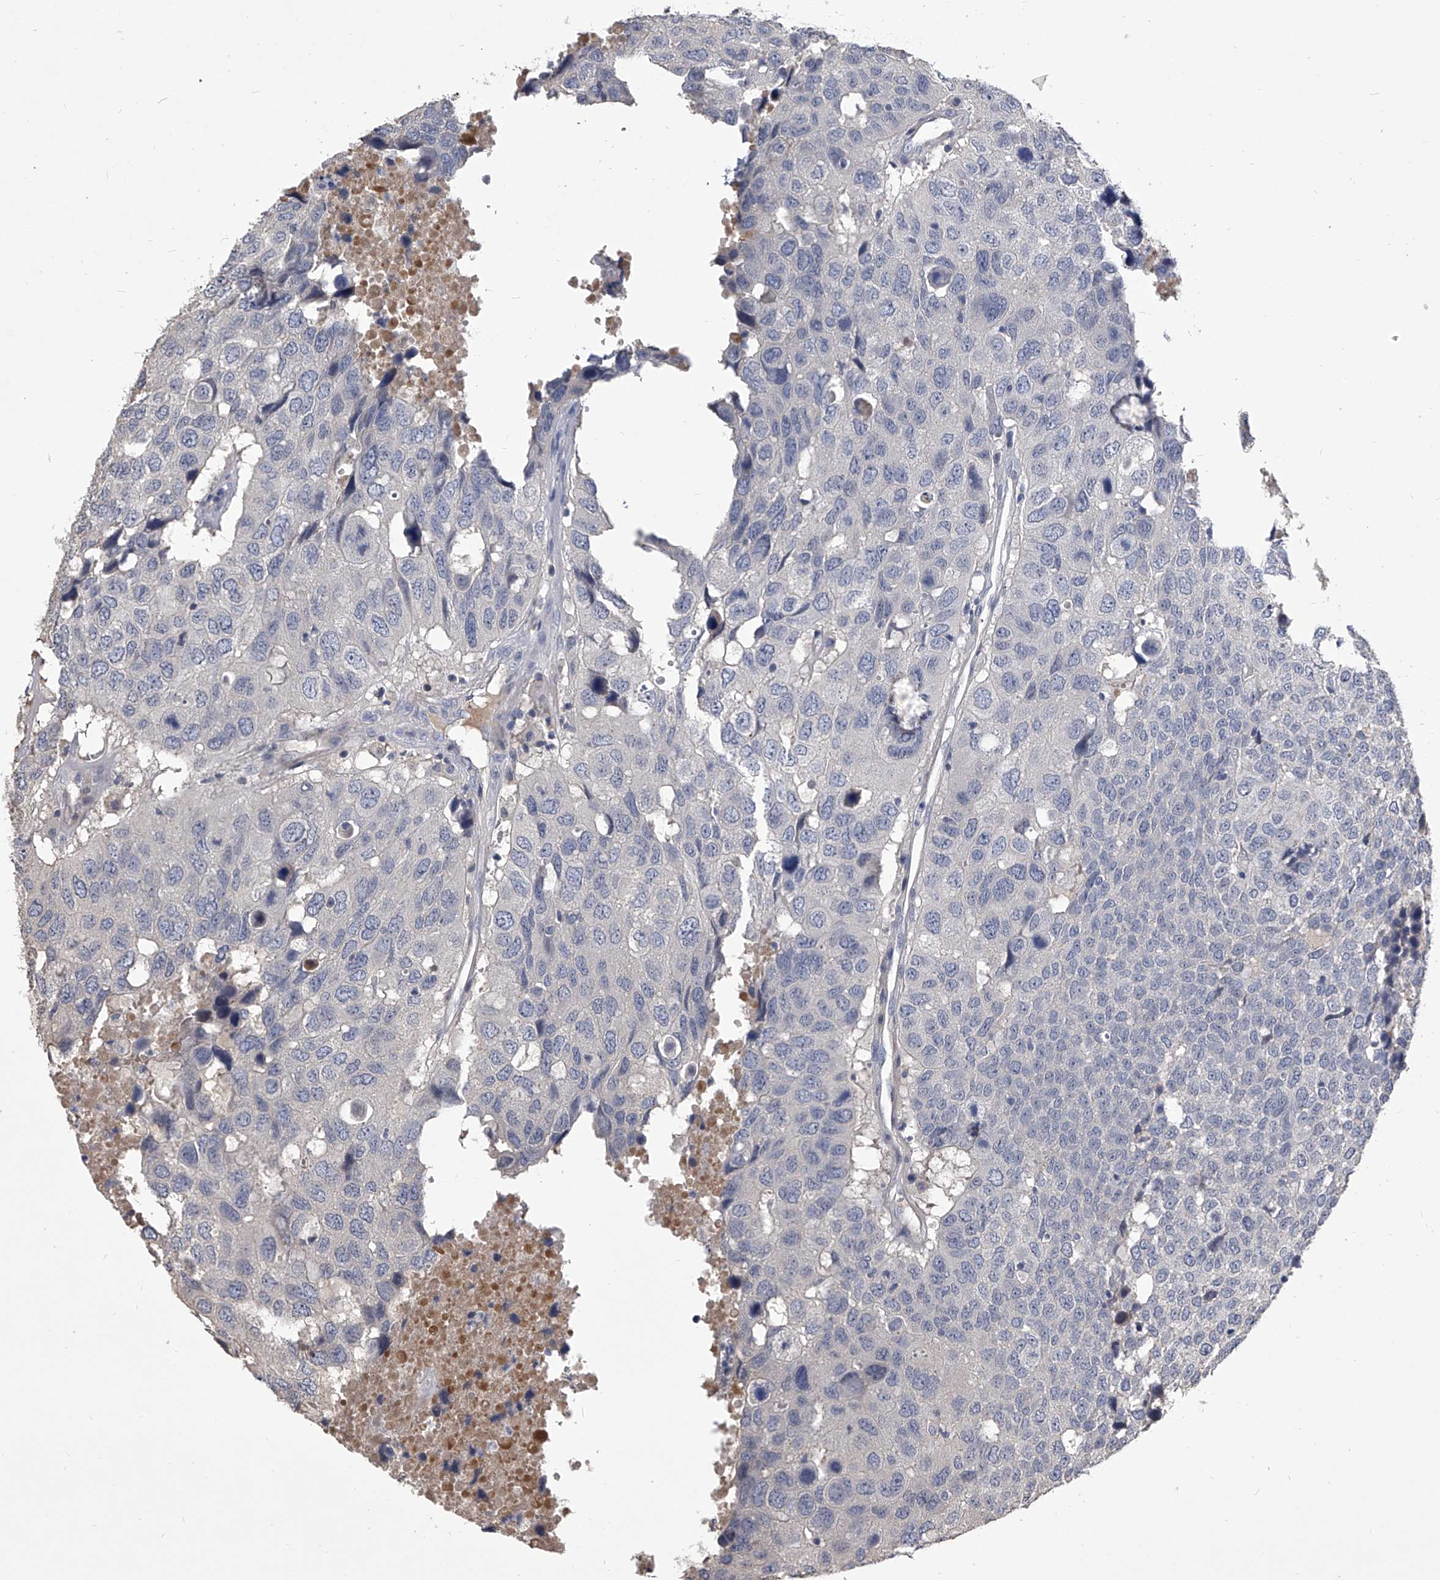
{"staining": {"intensity": "negative", "quantity": "none", "location": "none"}, "tissue": "head and neck cancer", "cell_type": "Tumor cells", "image_type": "cancer", "snomed": [{"axis": "morphology", "description": "Squamous cell carcinoma, NOS"}, {"axis": "topography", "description": "Head-Neck"}], "caption": "Head and neck squamous cell carcinoma was stained to show a protein in brown. There is no significant positivity in tumor cells.", "gene": "MDN1", "patient": {"sex": "male", "age": 66}}